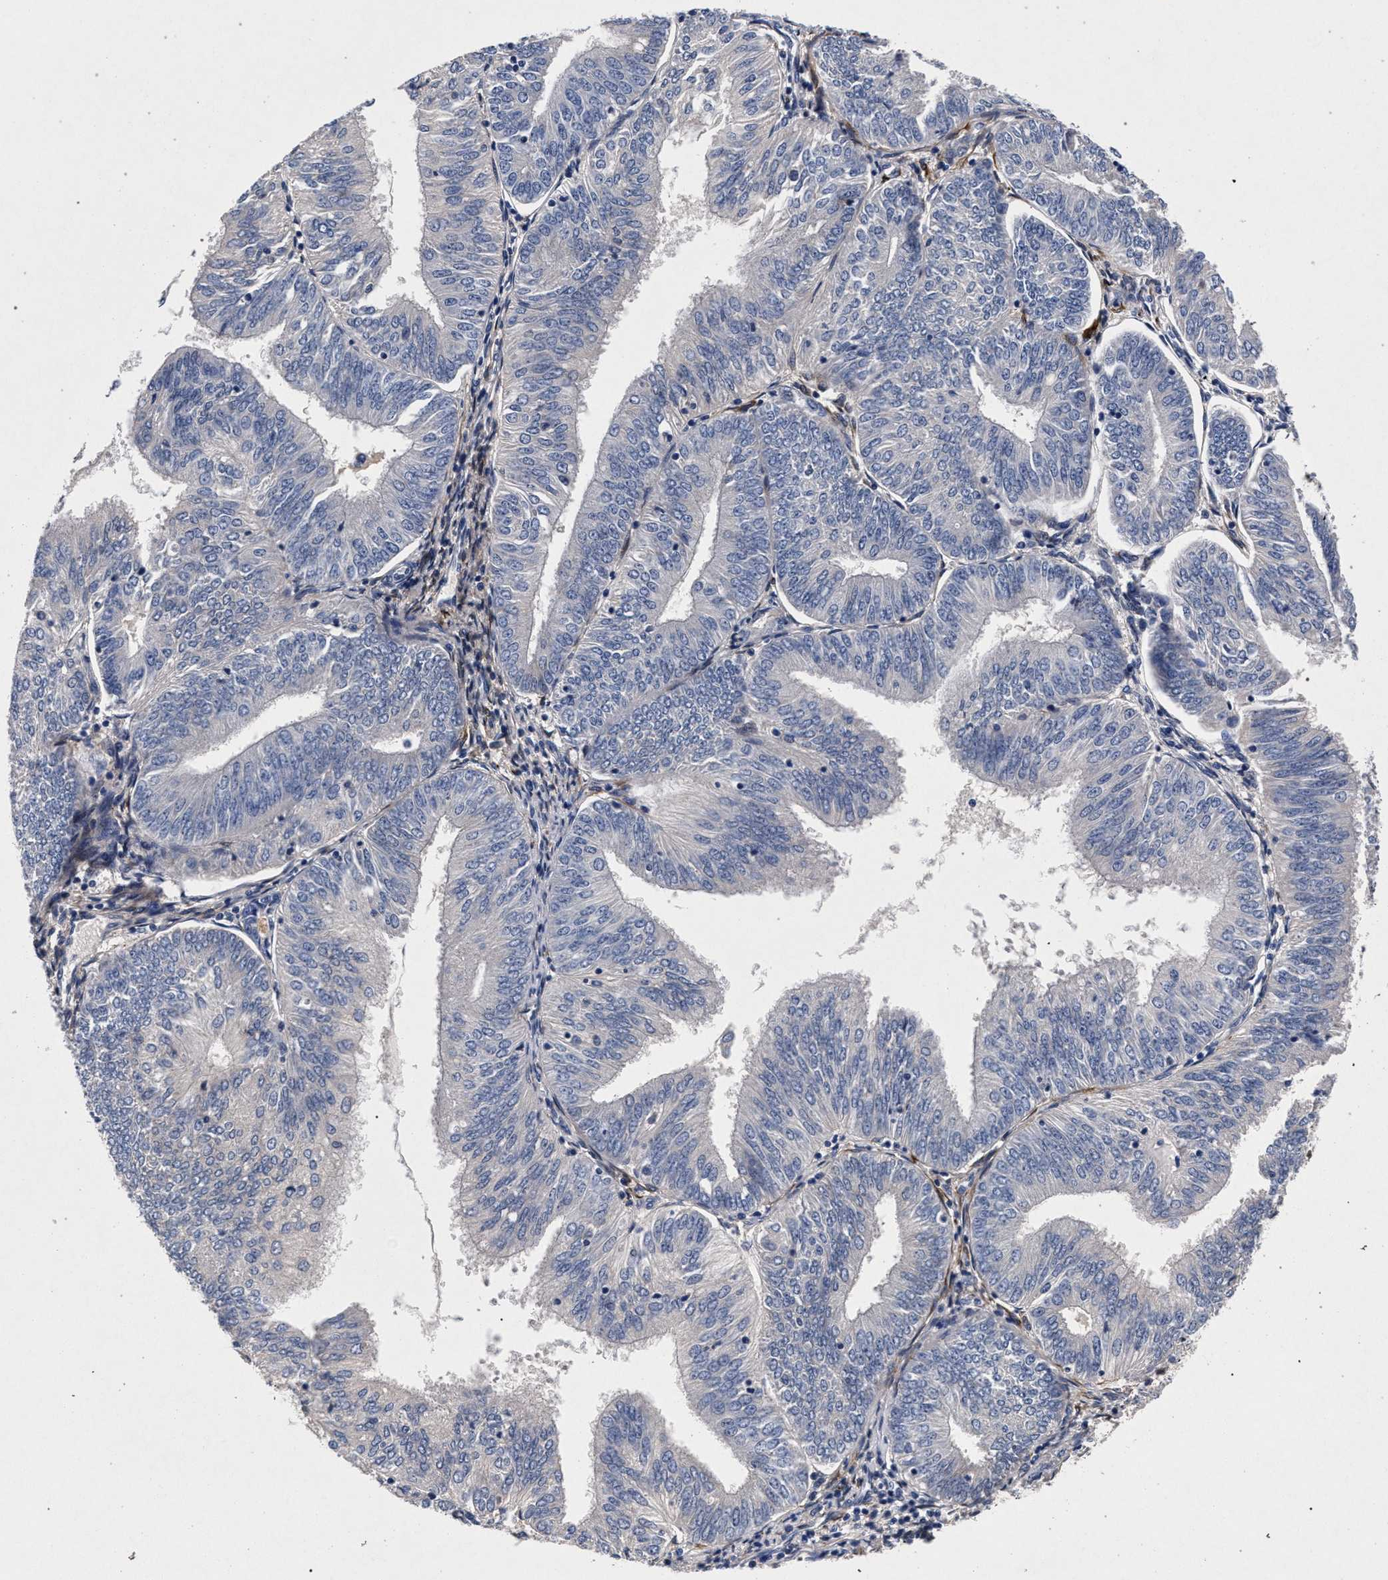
{"staining": {"intensity": "negative", "quantity": "none", "location": "none"}, "tissue": "endometrial cancer", "cell_type": "Tumor cells", "image_type": "cancer", "snomed": [{"axis": "morphology", "description": "Adenocarcinoma, NOS"}, {"axis": "topography", "description": "Endometrium"}], "caption": "Endometrial cancer (adenocarcinoma) was stained to show a protein in brown. There is no significant positivity in tumor cells. (DAB immunohistochemistry, high magnification).", "gene": "NEK7", "patient": {"sex": "female", "age": 58}}